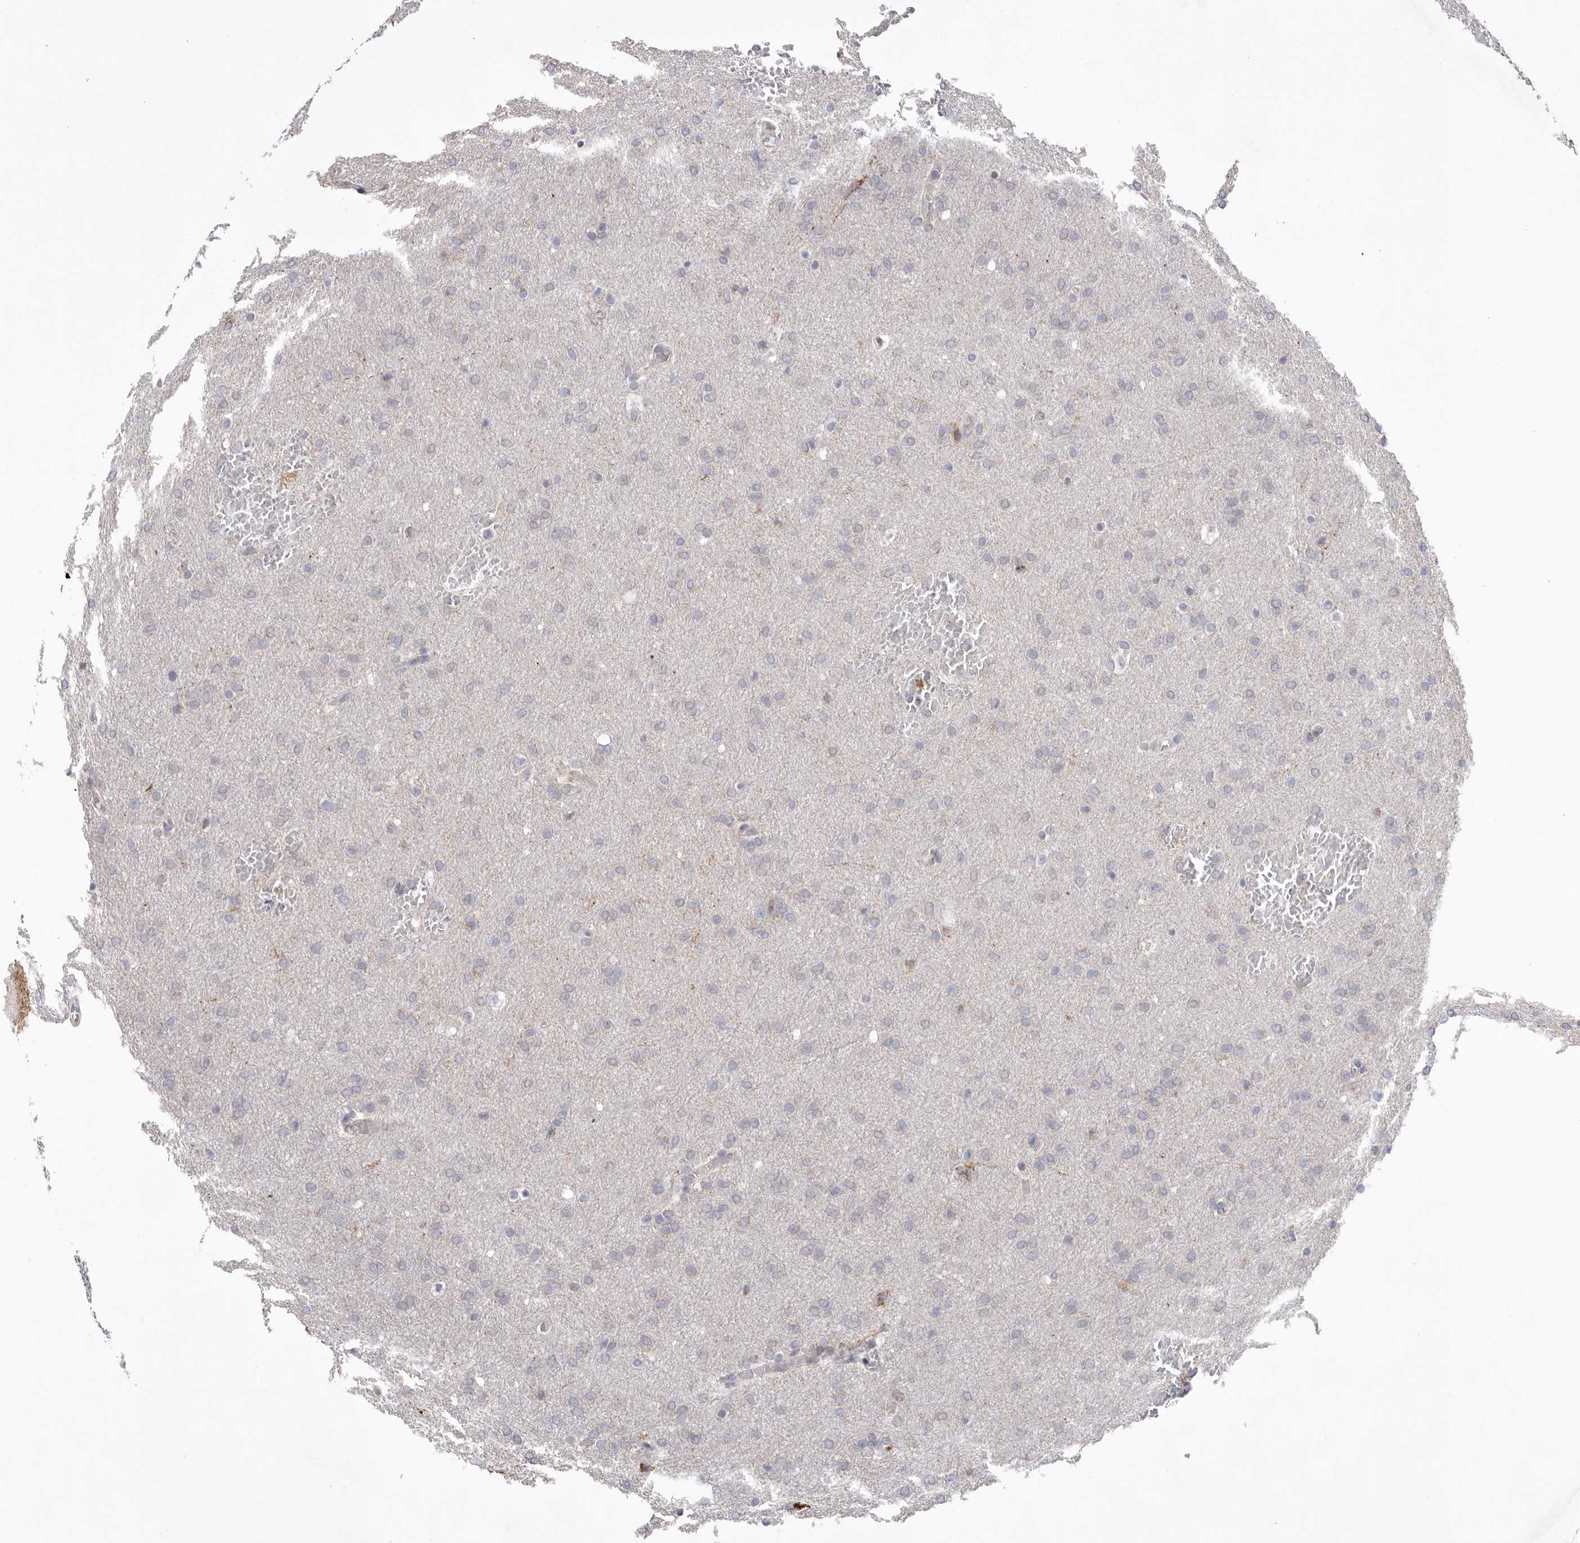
{"staining": {"intensity": "negative", "quantity": "none", "location": "none"}, "tissue": "glioma", "cell_type": "Tumor cells", "image_type": "cancer", "snomed": [{"axis": "morphology", "description": "Glioma, malignant, Low grade"}, {"axis": "topography", "description": "Brain"}], "caption": "IHC of human low-grade glioma (malignant) demonstrates no positivity in tumor cells. (IHC, brightfield microscopy, high magnification).", "gene": "VDAC3", "patient": {"sex": "female", "age": 37}}